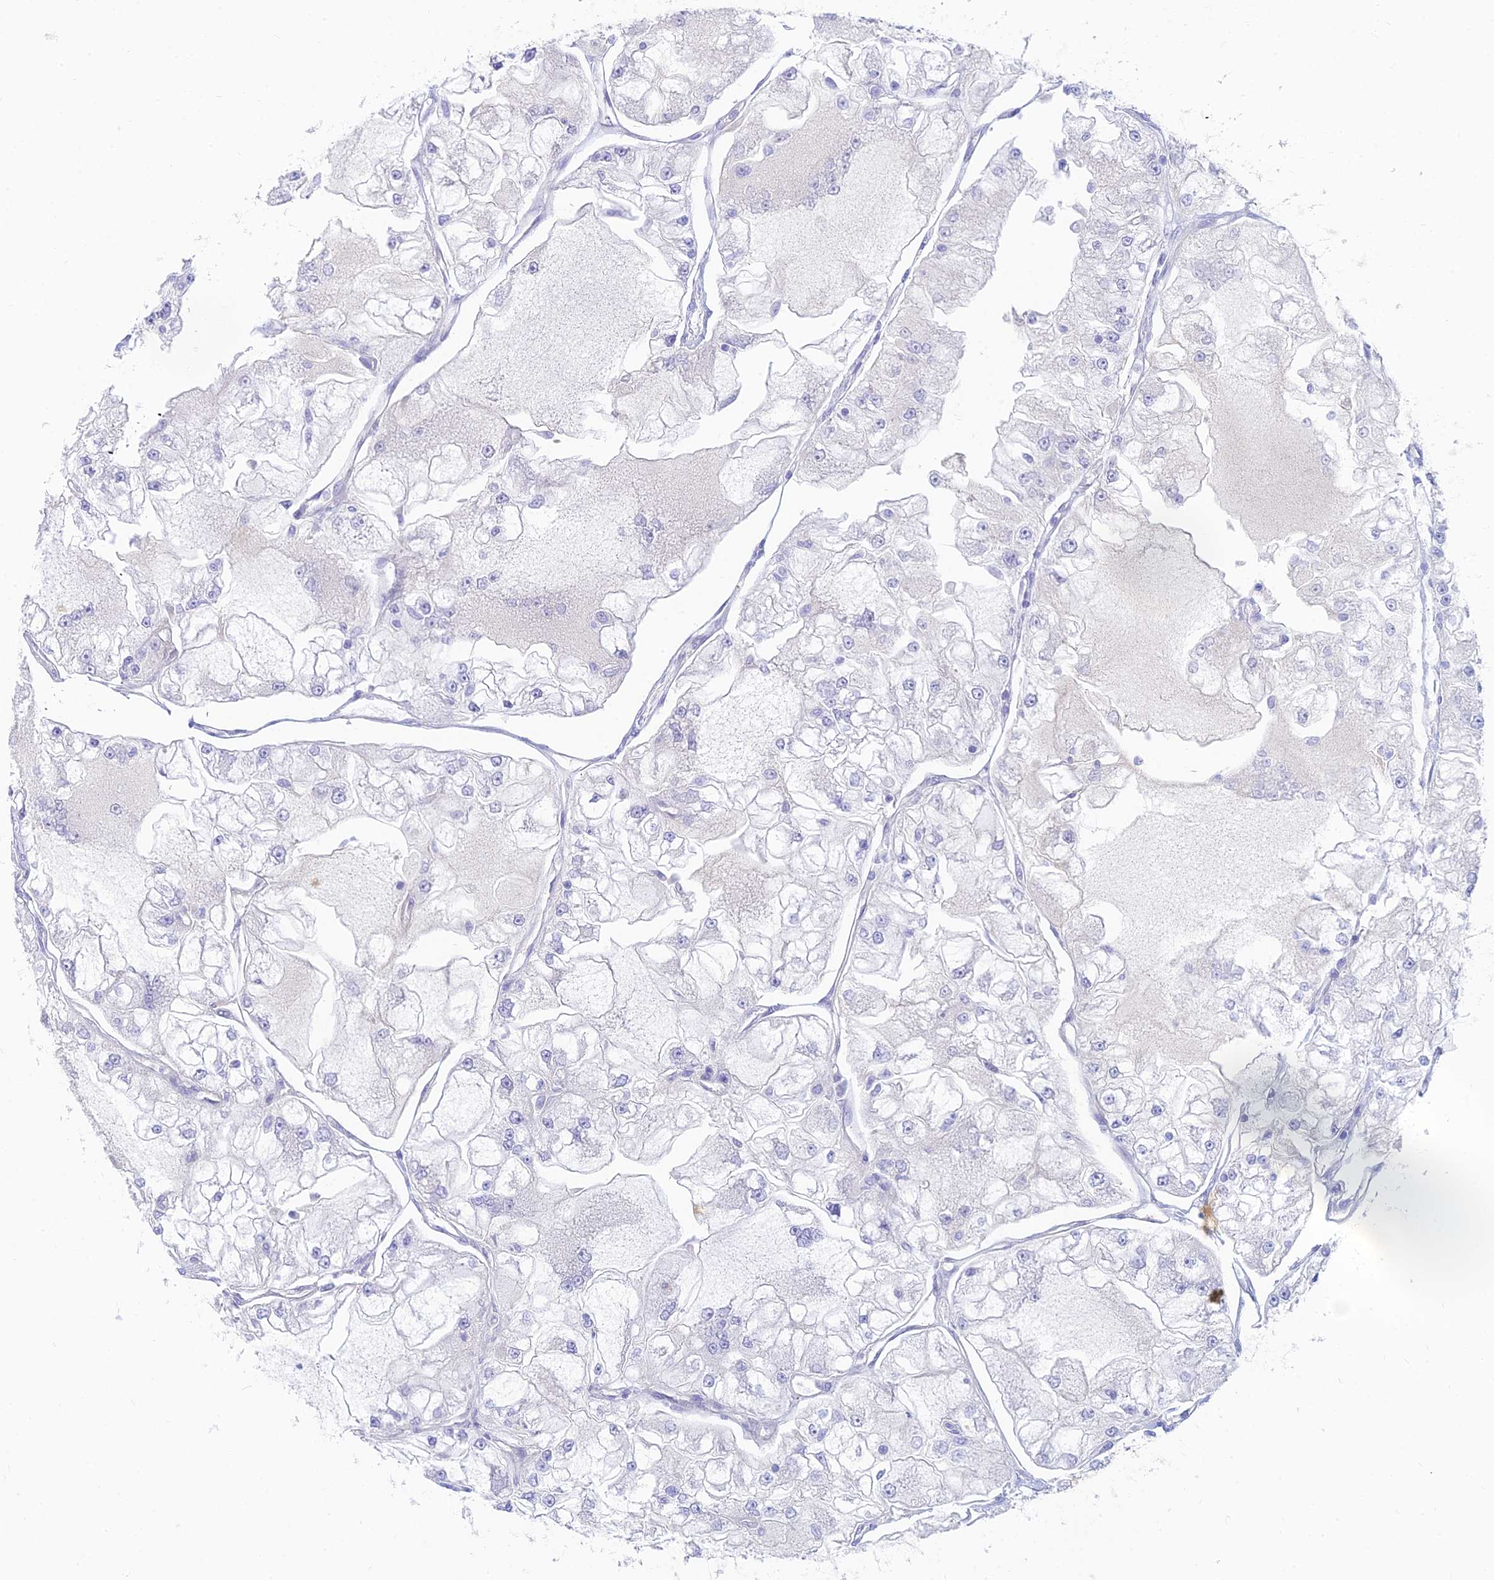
{"staining": {"intensity": "negative", "quantity": "none", "location": "none"}, "tissue": "renal cancer", "cell_type": "Tumor cells", "image_type": "cancer", "snomed": [{"axis": "morphology", "description": "Adenocarcinoma, NOS"}, {"axis": "topography", "description": "Kidney"}], "caption": "Immunohistochemistry photomicrograph of neoplastic tissue: renal cancer (adenocarcinoma) stained with DAB (3,3'-diaminobenzidine) demonstrates no significant protein expression in tumor cells.", "gene": "STRN4", "patient": {"sex": "female", "age": 72}}